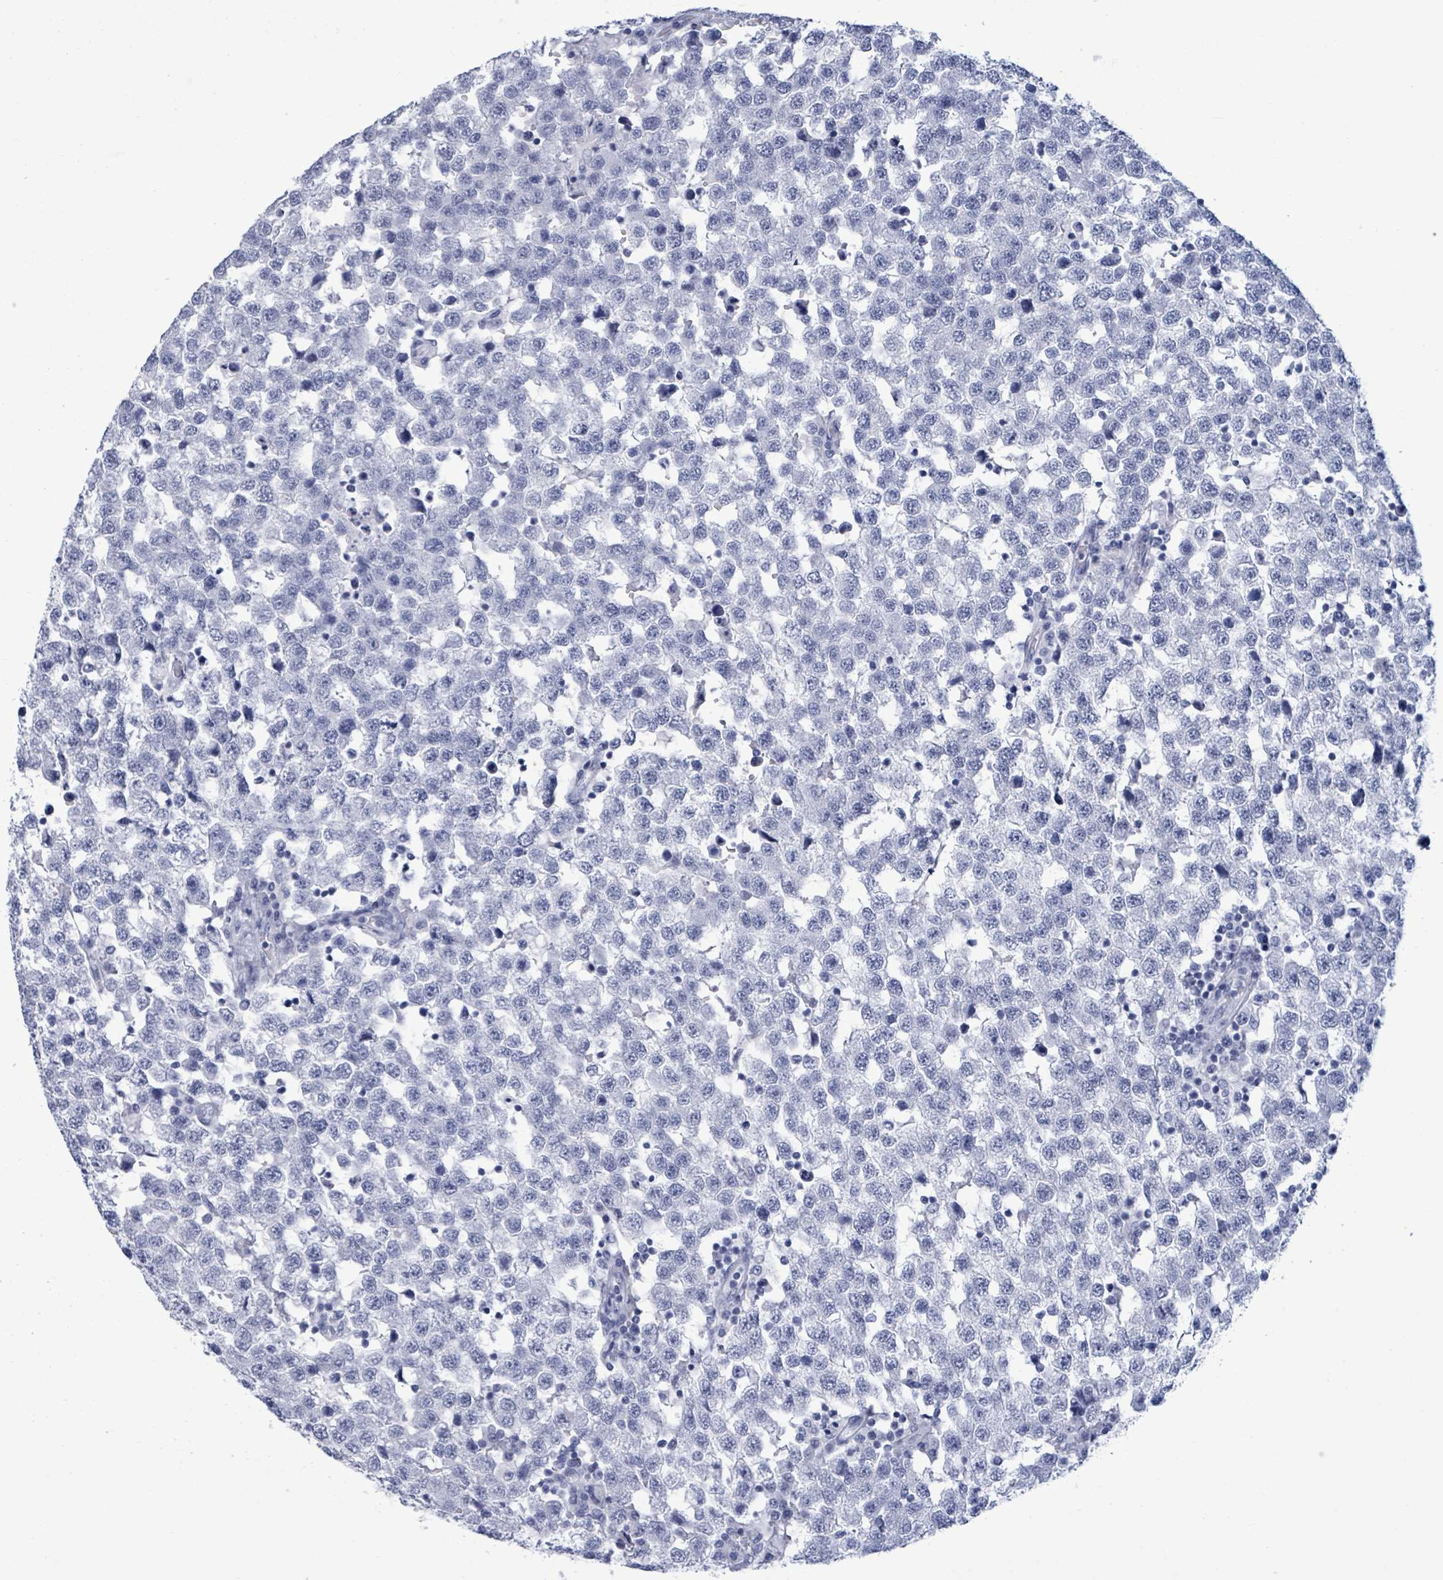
{"staining": {"intensity": "negative", "quantity": "none", "location": "none"}, "tissue": "testis cancer", "cell_type": "Tumor cells", "image_type": "cancer", "snomed": [{"axis": "morphology", "description": "Seminoma, NOS"}, {"axis": "topography", "description": "Testis"}], "caption": "A histopathology image of human testis cancer (seminoma) is negative for staining in tumor cells.", "gene": "NKX2-1", "patient": {"sex": "male", "age": 34}}